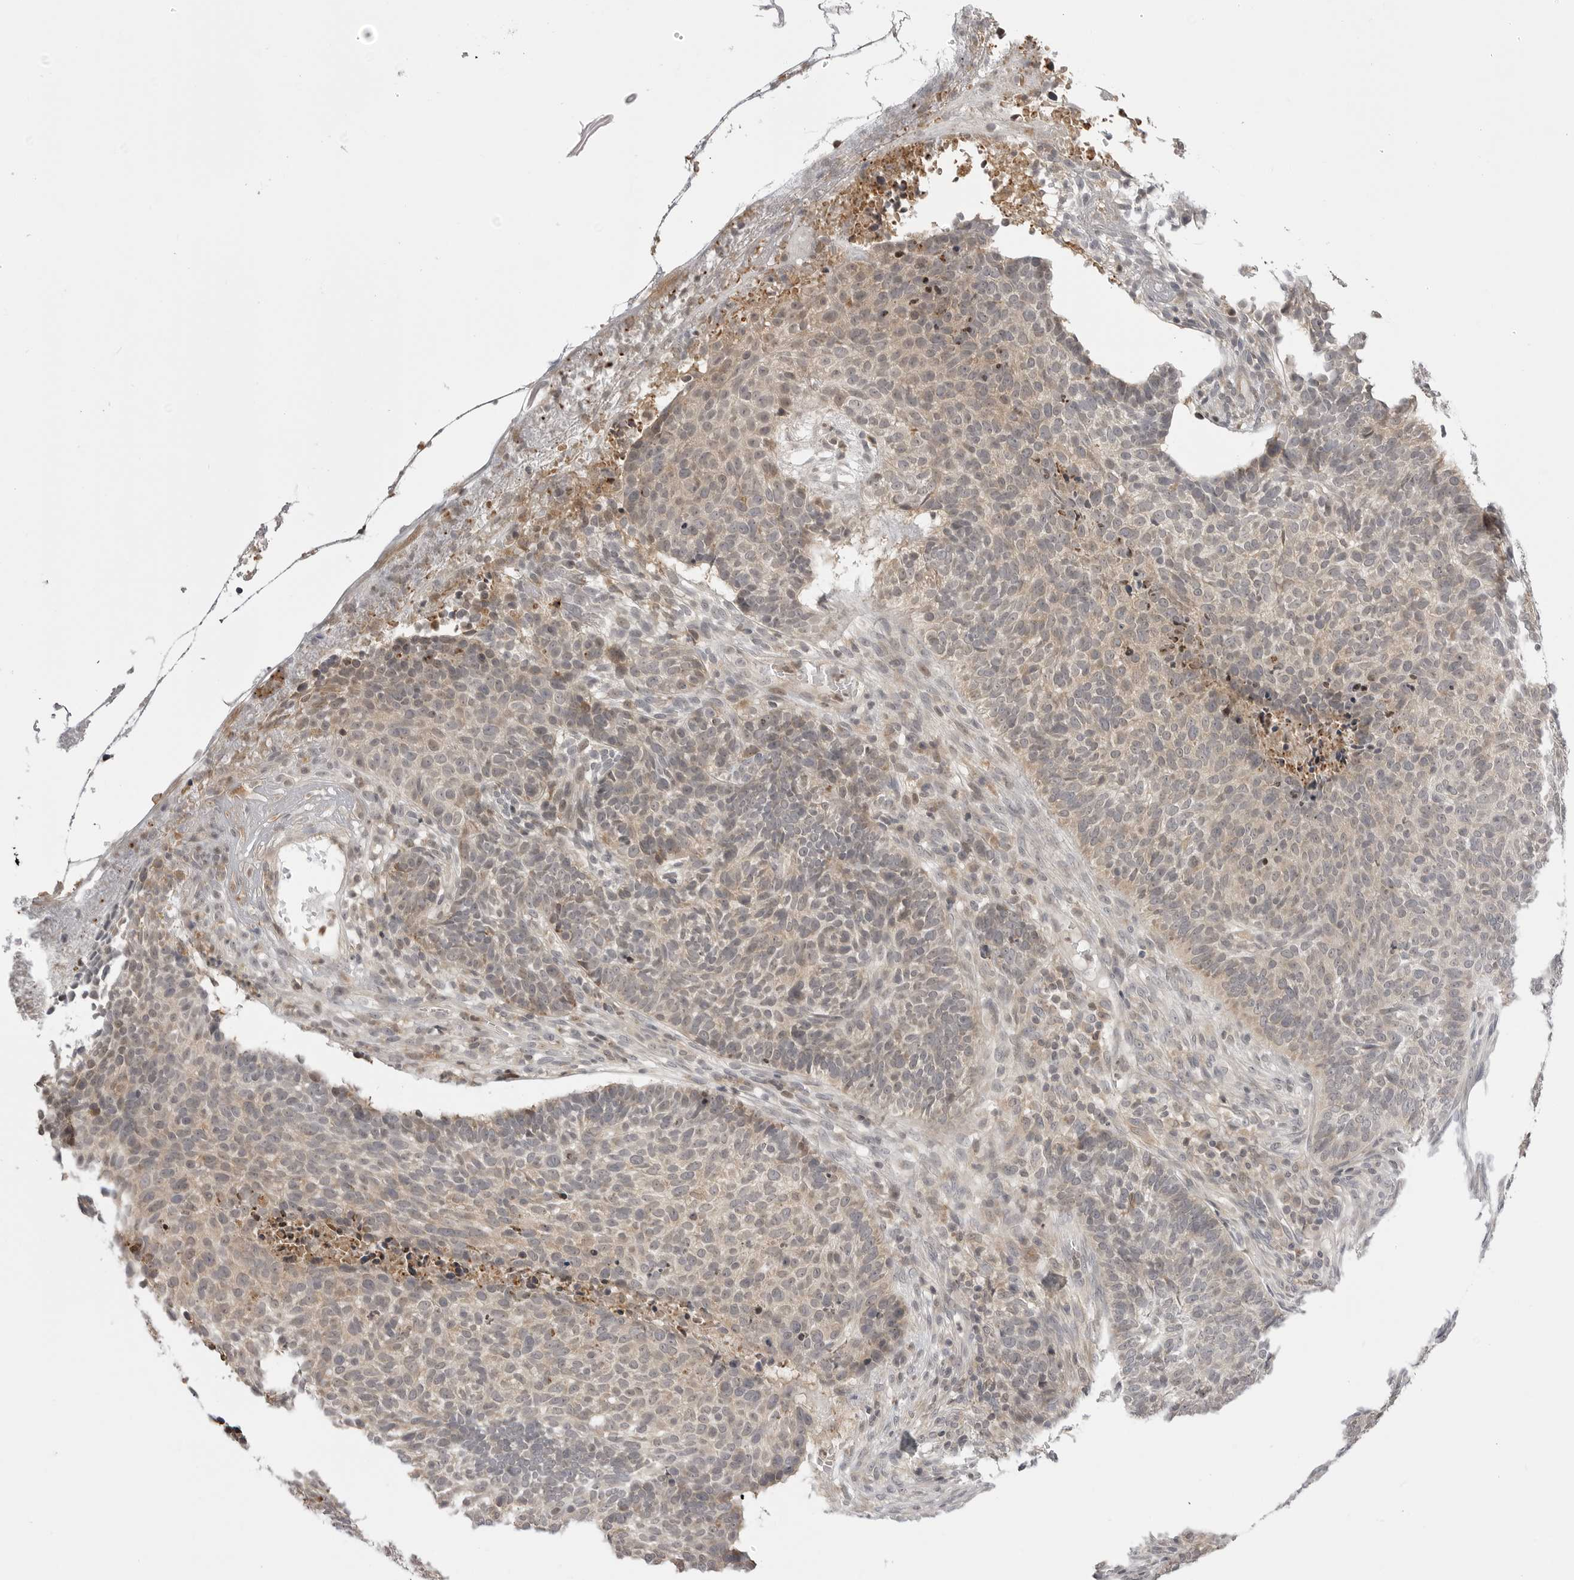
{"staining": {"intensity": "weak", "quantity": "25%-75%", "location": "cytoplasmic/membranous"}, "tissue": "skin cancer", "cell_type": "Tumor cells", "image_type": "cancer", "snomed": [{"axis": "morphology", "description": "Basal cell carcinoma"}, {"axis": "topography", "description": "Skin"}], "caption": "This micrograph shows IHC staining of human skin basal cell carcinoma, with low weak cytoplasmic/membranous positivity in approximately 25%-75% of tumor cells.", "gene": "PTK2B", "patient": {"sex": "male", "age": 85}}